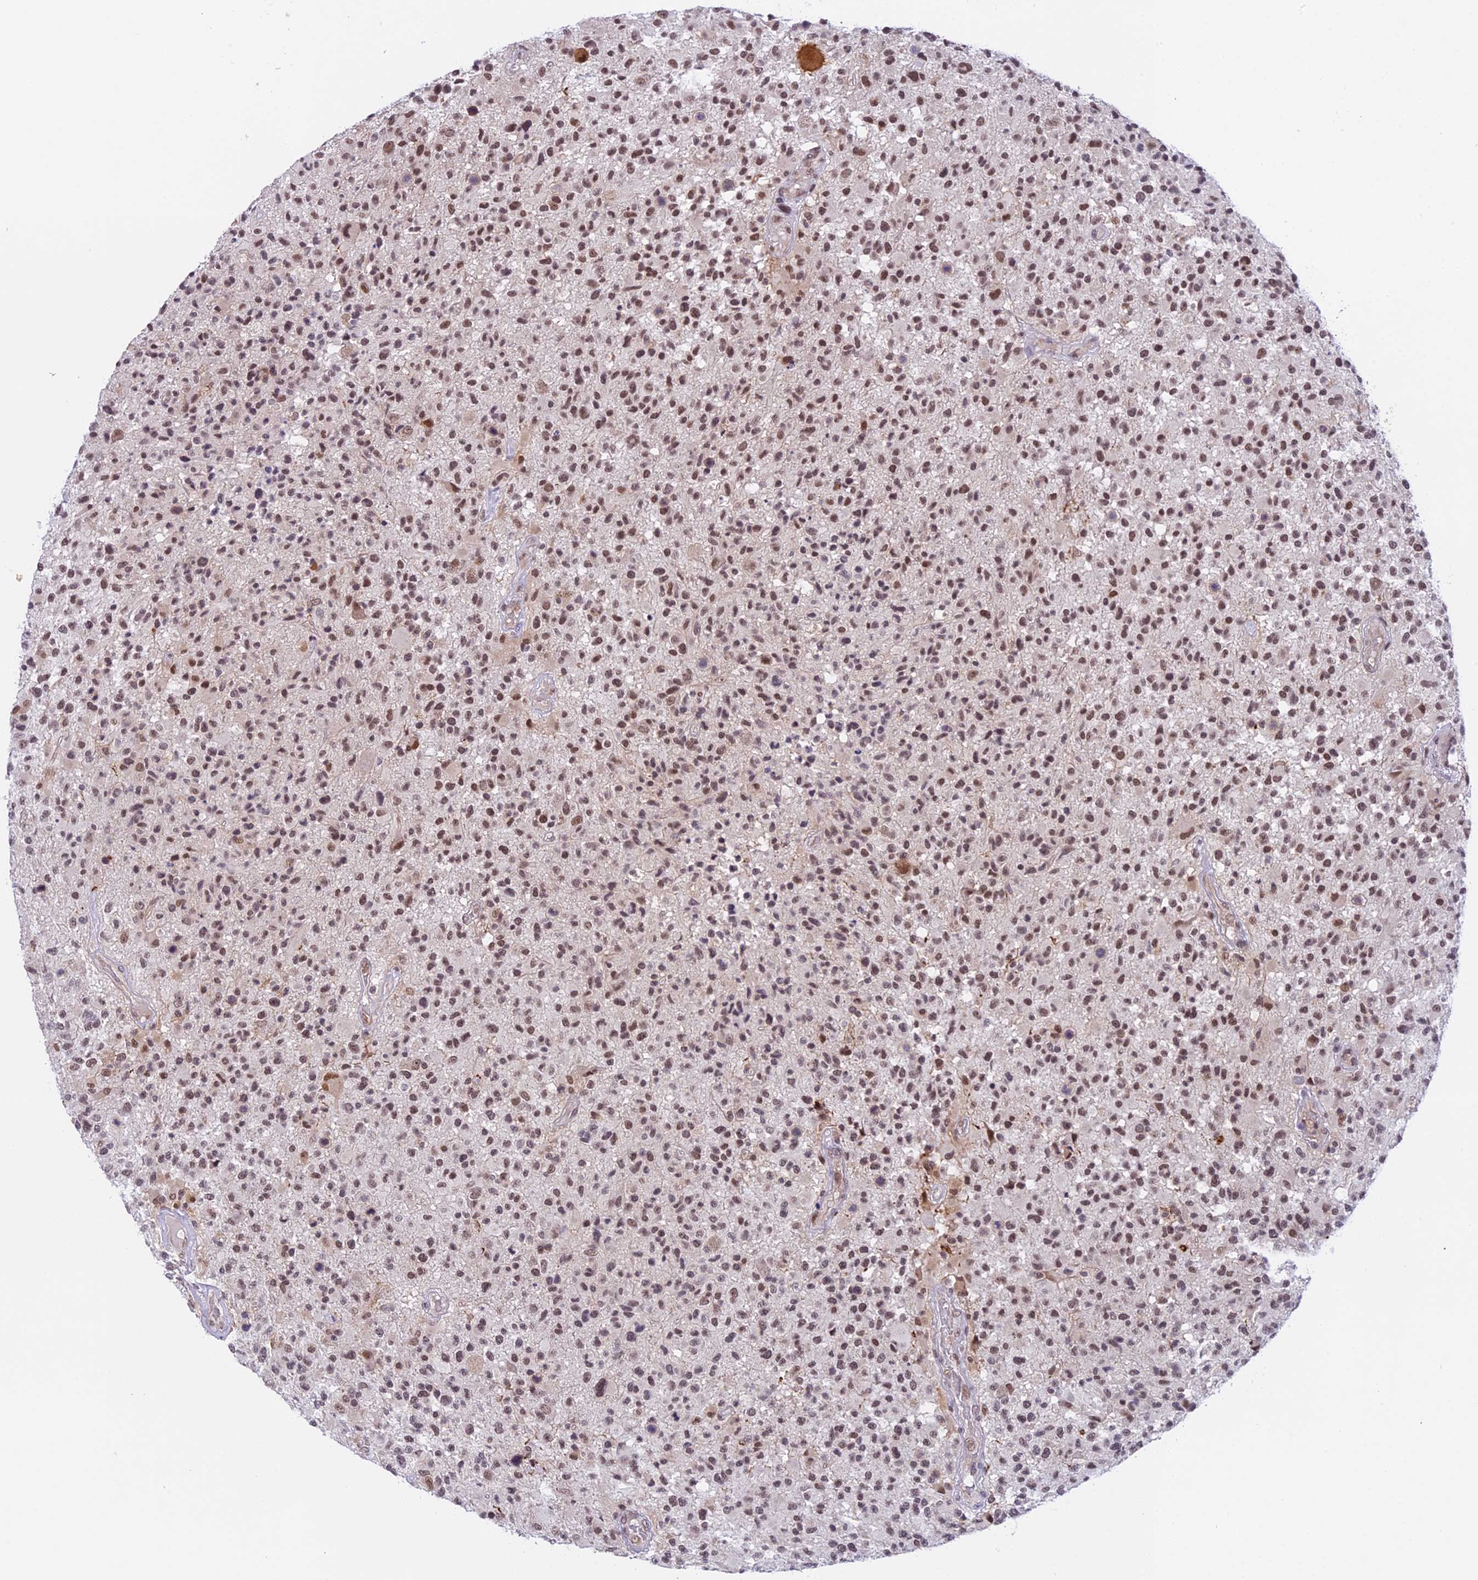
{"staining": {"intensity": "moderate", "quantity": ">75%", "location": "nuclear"}, "tissue": "glioma", "cell_type": "Tumor cells", "image_type": "cancer", "snomed": [{"axis": "morphology", "description": "Glioma, malignant, High grade"}, {"axis": "morphology", "description": "Glioblastoma, NOS"}, {"axis": "topography", "description": "Brain"}], "caption": "About >75% of tumor cells in human glioma reveal moderate nuclear protein staining as visualized by brown immunohistochemical staining.", "gene": "TADA3", "patient": {"sex": "male", "age": 60}}